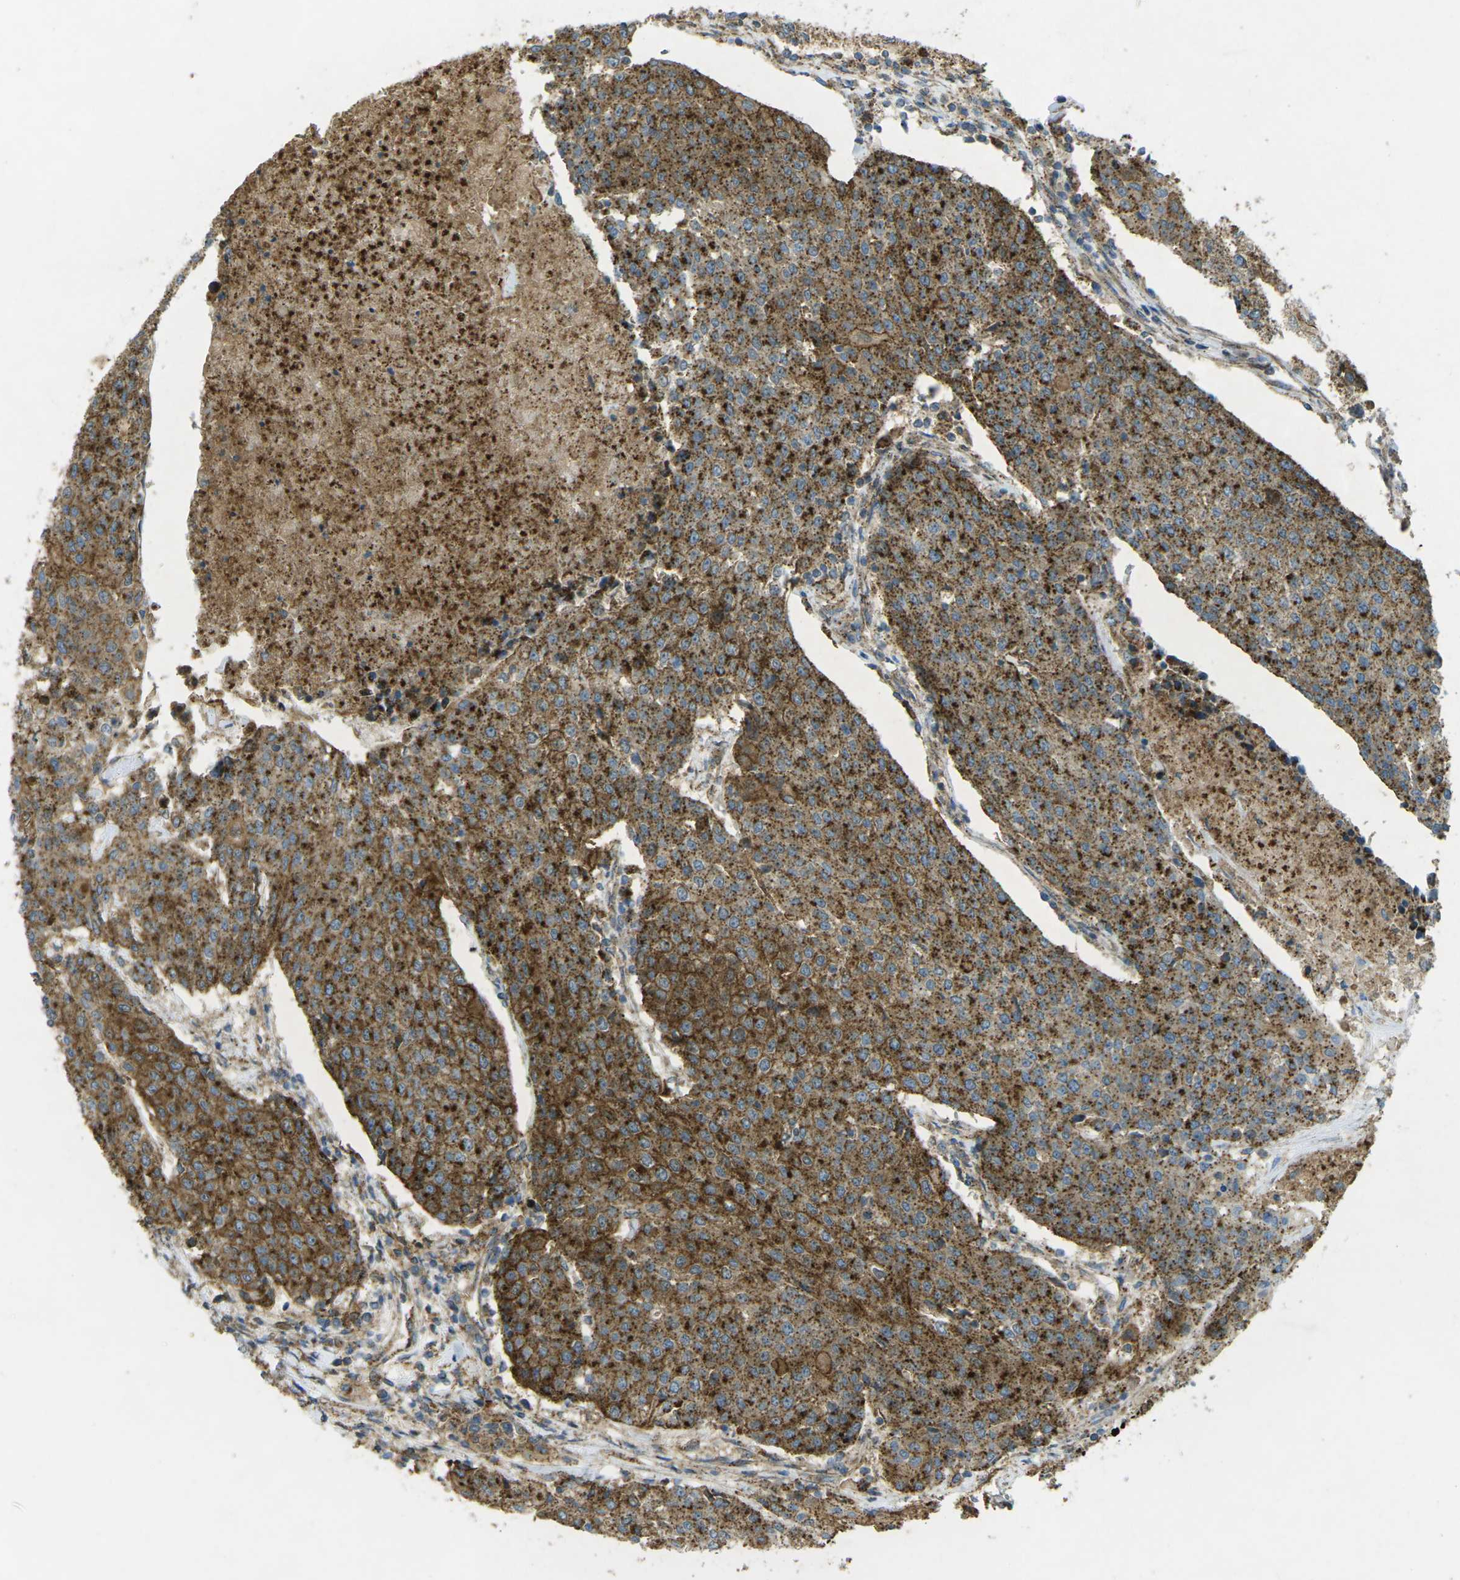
{"staining": {"intensity": "strong", "quantity": ">75%", "location": "cytoplasmic/membranous"}, "tissue": "urothelial cancer", "cell_type": "Tumor cells", "image_type": "cancer", "snomed": [{"axis": "morphology", "description": "Urothelial carcinoma, High grade"}, {"axis": "topography", "description": "Urinary bladder"}], "caption": "There is high levels of strong cytoplasmic/membranous positivity in tumor cells of urothelial cancer, as demonstrated by immunohistochemical staining (brown color).", "gene": "CHMP3", "patient": {"sex": "female", "age": 85}}